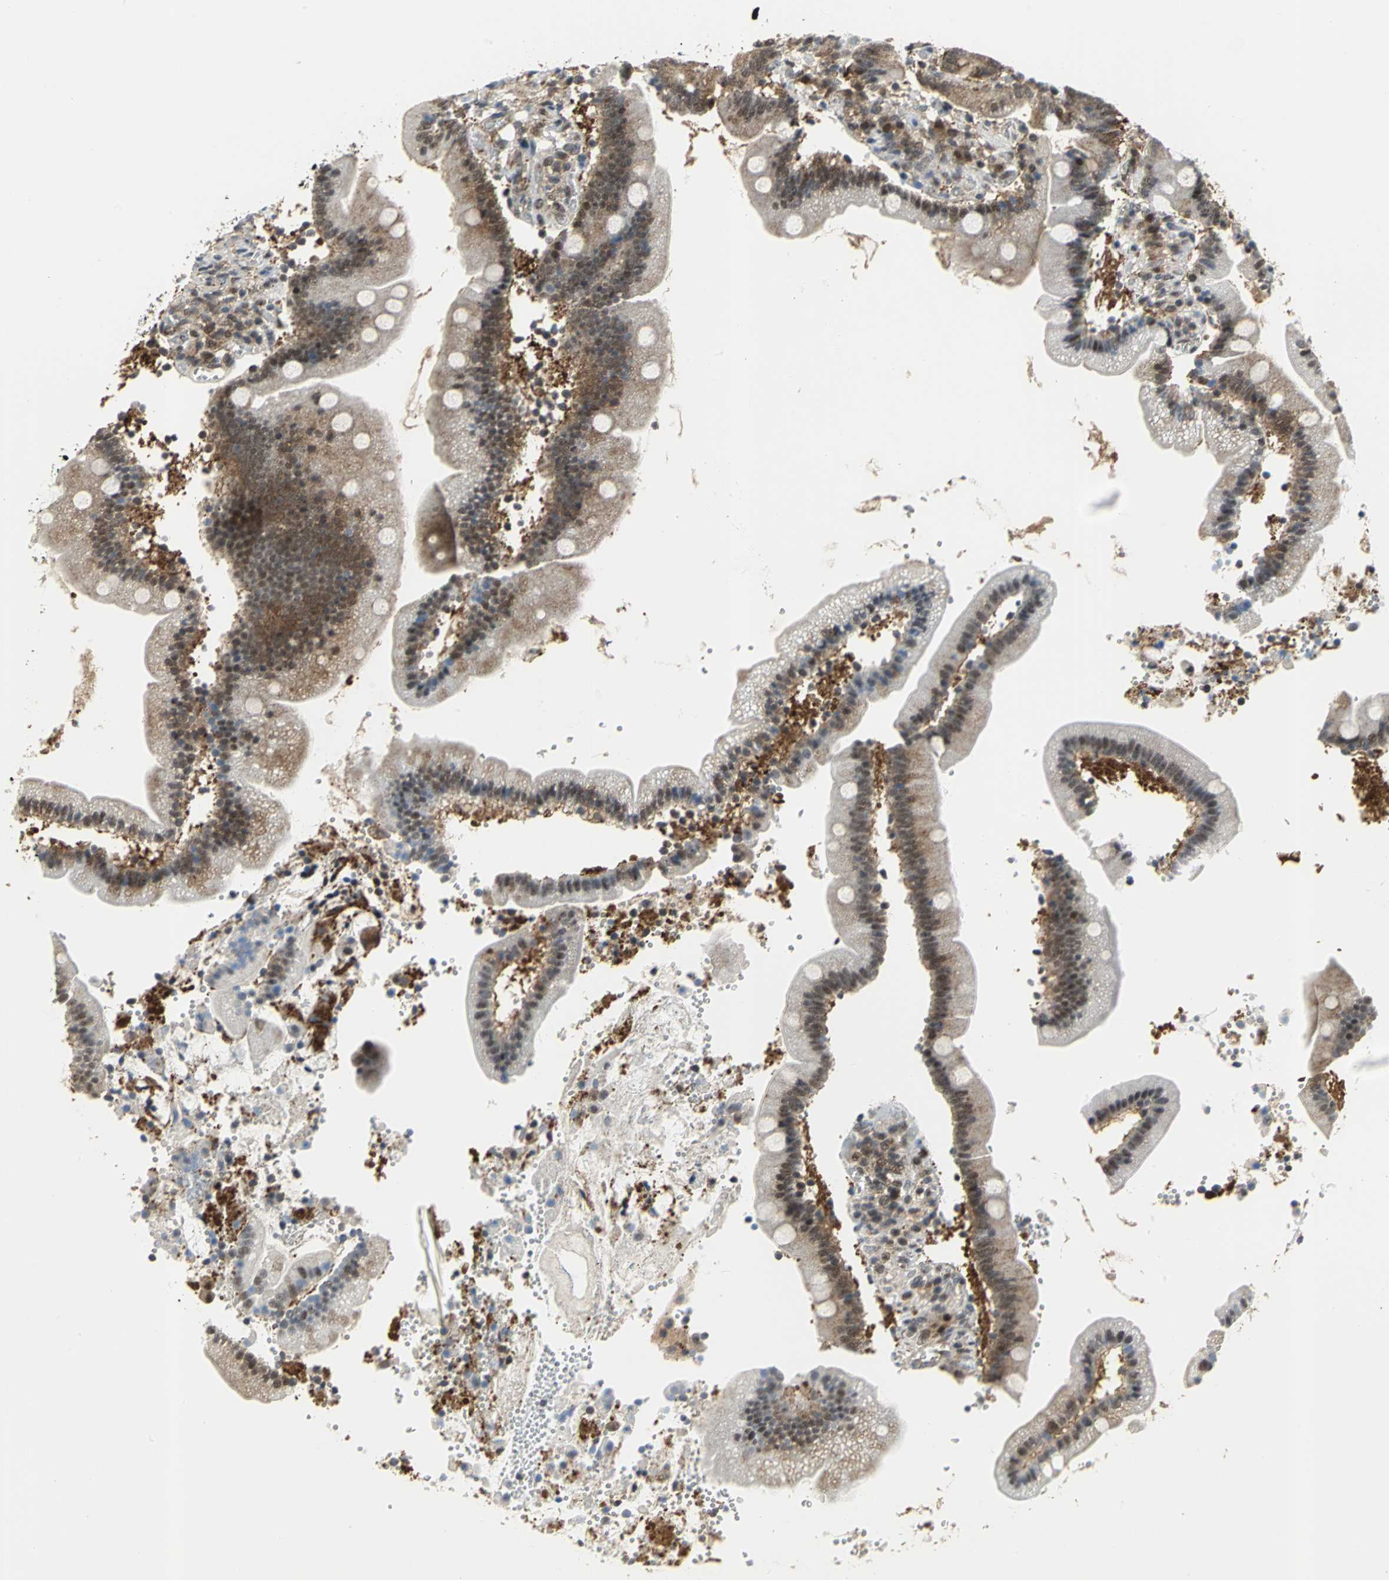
{"staining": {"intensity": "moderate", "quantity": ">75%", "location": "cytoplasmic/membranous,nuclear"}, "tissue": "duodenum", "cell_type": "Glandular cells", "image_type": "normal", "snomed": [{"axis": "morphology", "description": "Normal tissue, NOS"}, {"axis": "topography", "description": "Duodenum"}], "caption": "An IHC photomicrograph of benign tissue is shown. Protein staining in brown shows moderate cytoplasmic/membranous,nuclear positivity in duodenum within glandular cells.", "gene": "PSMA4", "patient": {"sex": "male", "age": 66}}